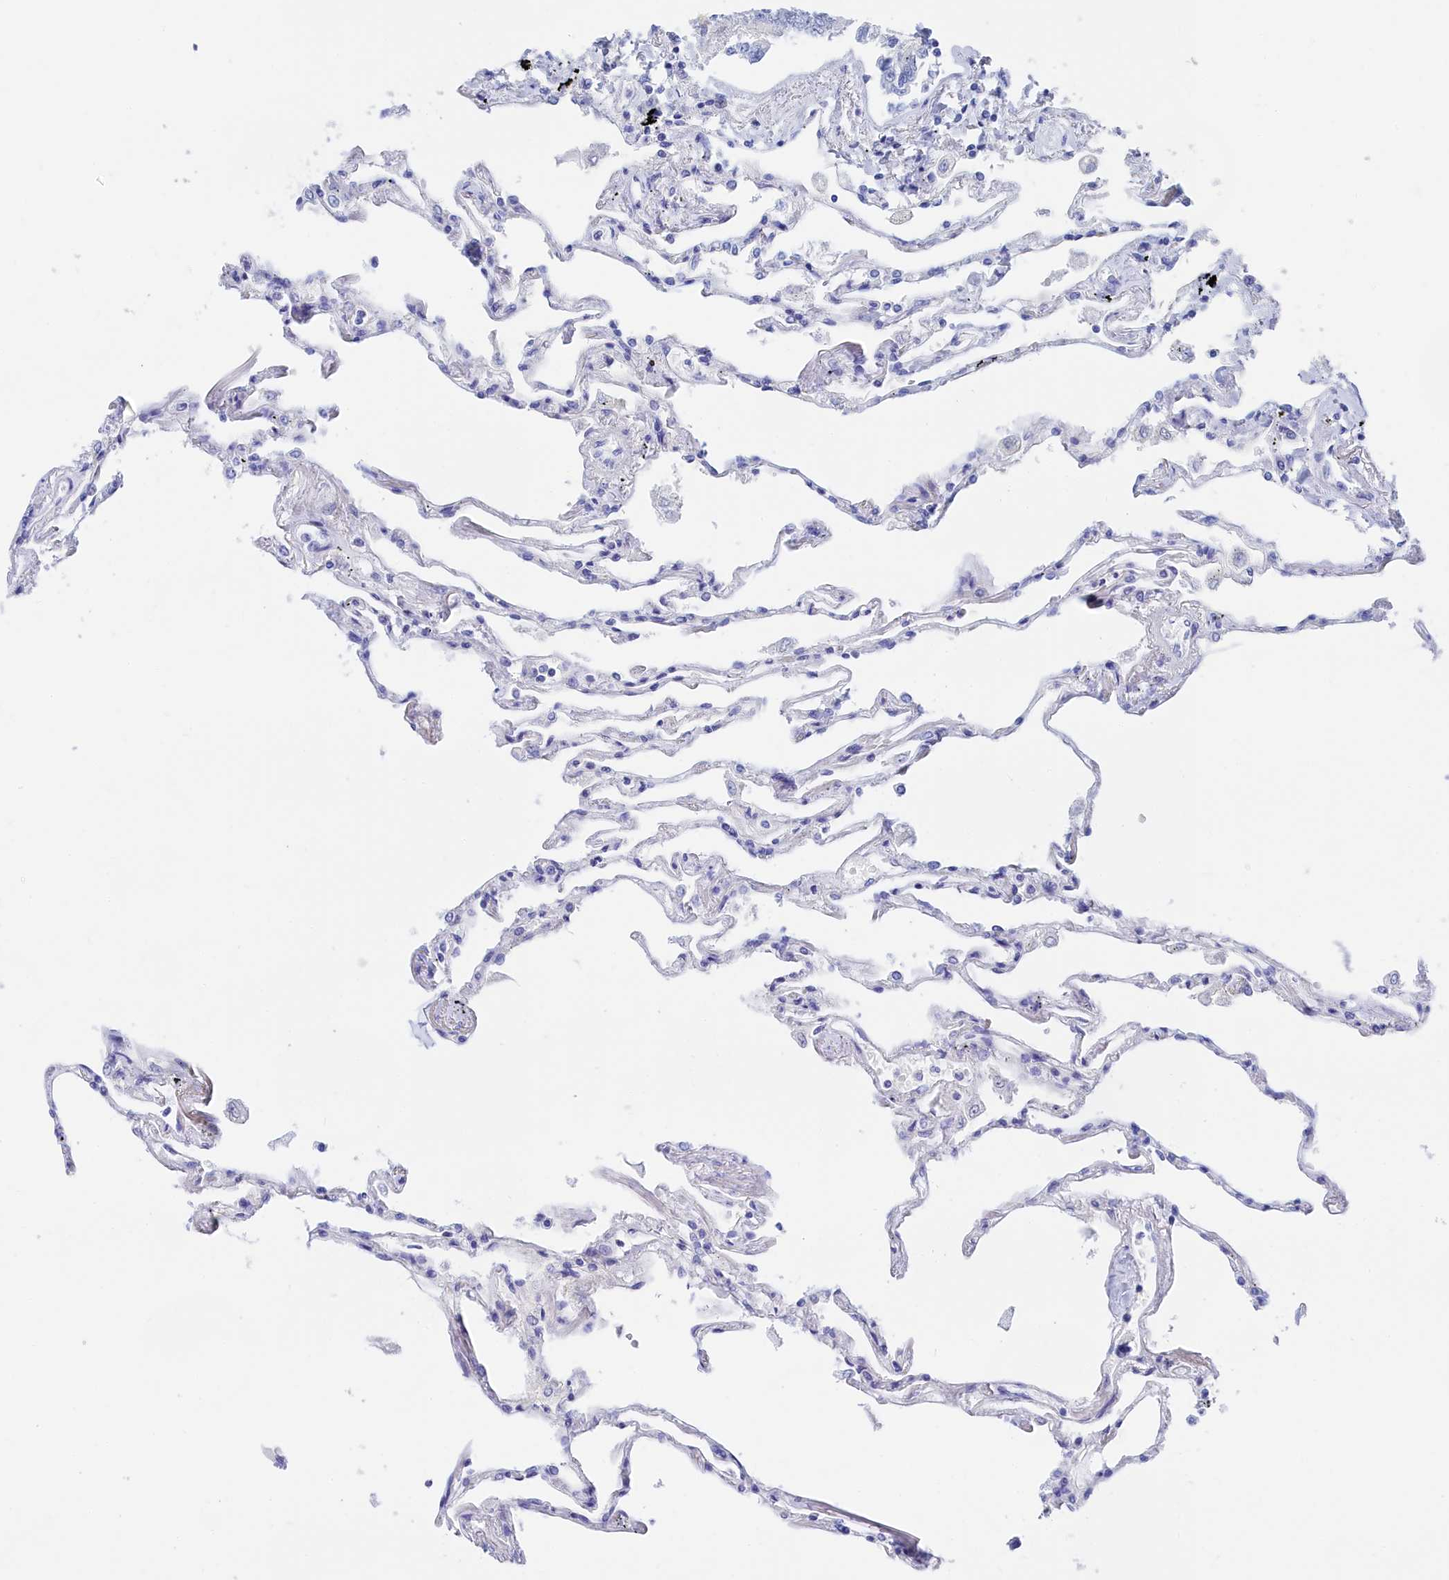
{"staining": {"intensity": "negative", "quantity": "none", "location": "none"}, "tissue": "lung", "cell_type": "Alveolar cells", "image_type": "normal", "snomed": [{"axis": "morphology", "description": "Normal tissue, NOS"}, {"axis": "topography", "description": "Lung"}], "caption": "The photomicrograph reveals no staining of alveolar cells in normal lung.", "gene": "TRIM10", "patient": {"sex": "female", "age": 67}}